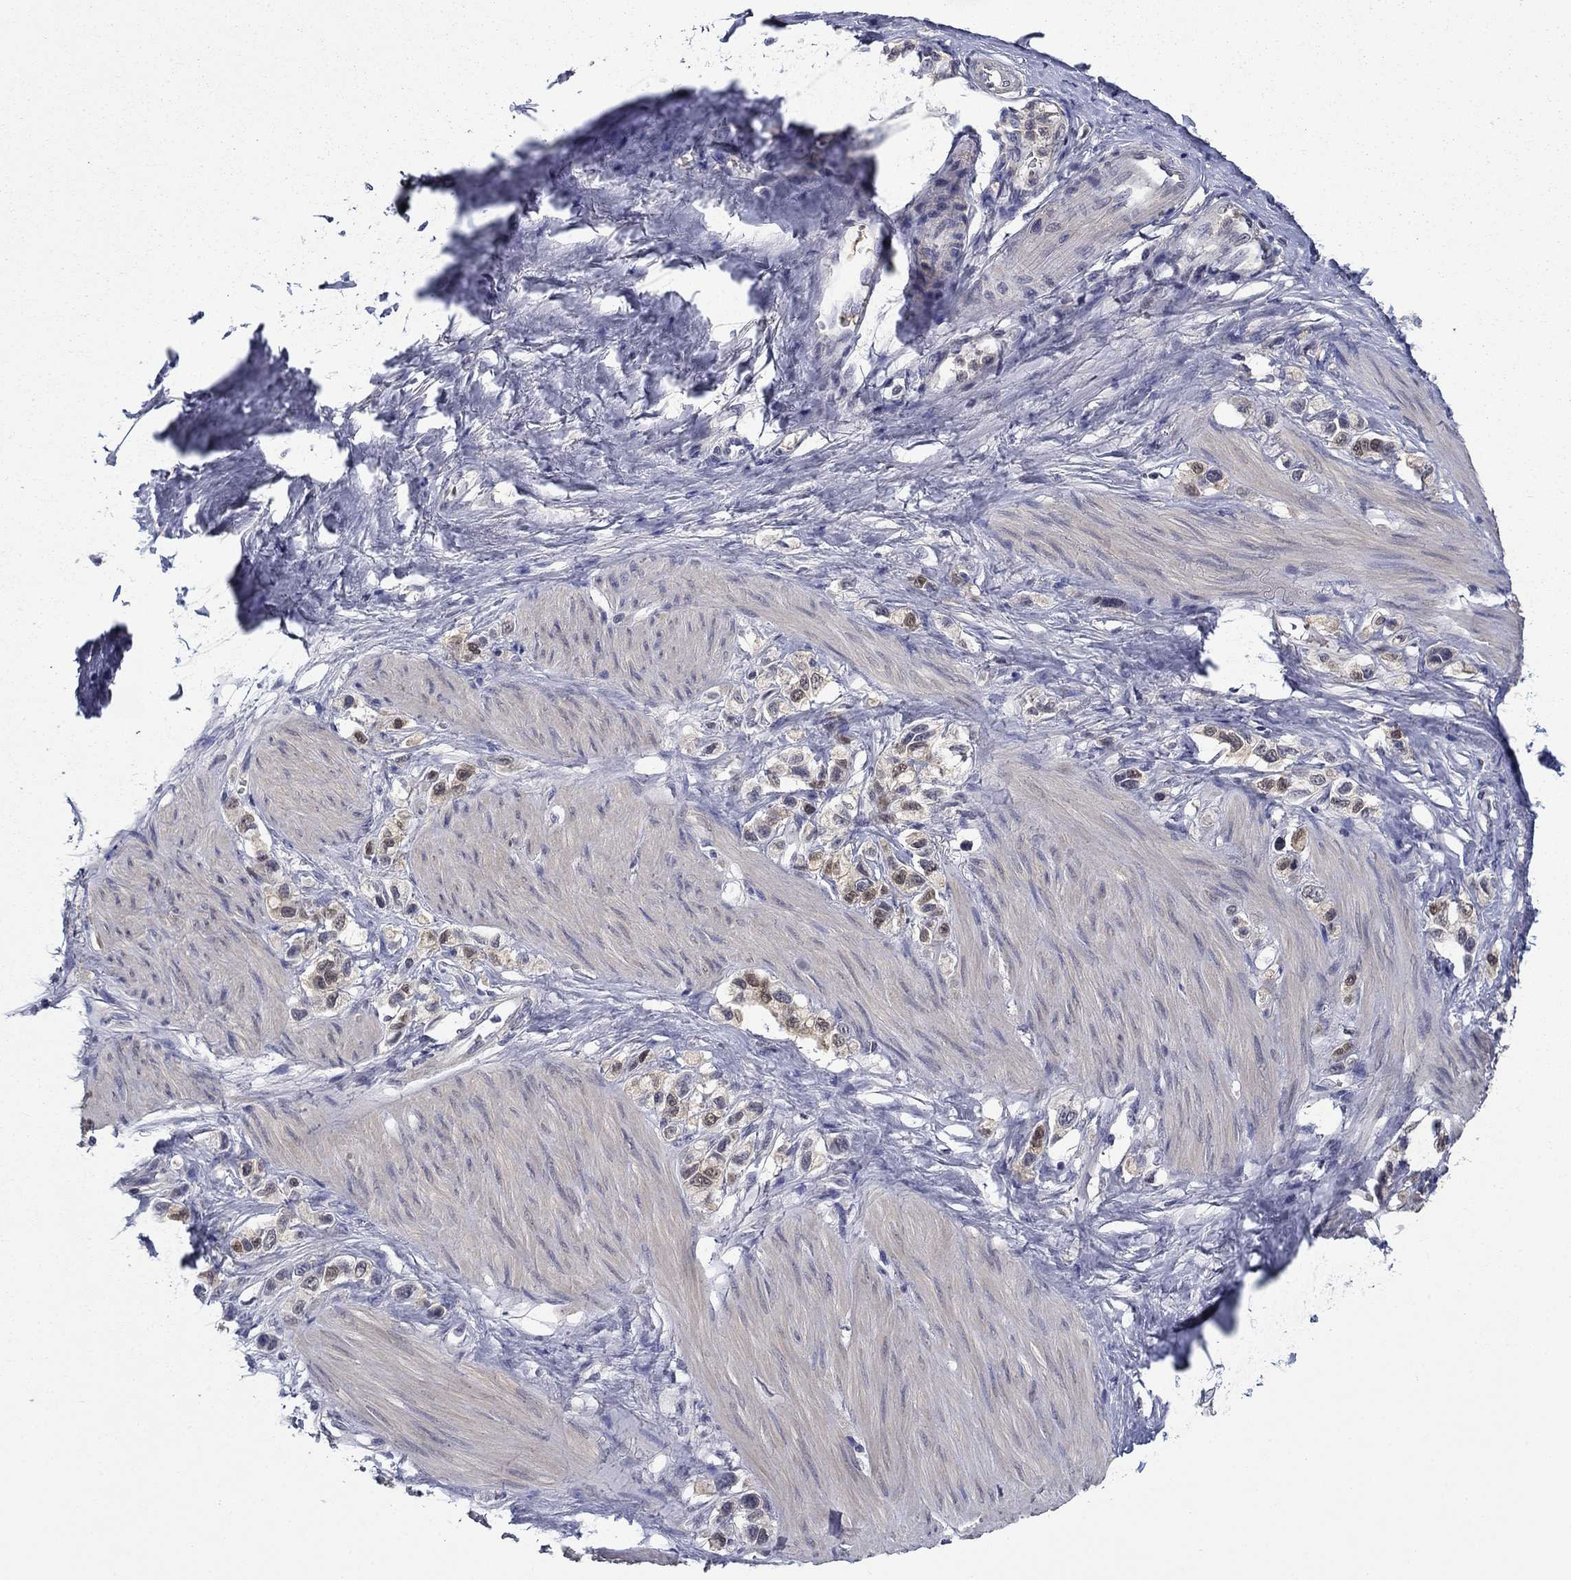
{"staining": {"intensity": "weak", "quantity": "<25%", "location": "cytoplasmic/membranous"}, "tissue": "stomach cancer", "cell_type": "Tumor cells", "image_type": "cancer", "snomed": [{"axis": "morphology", "description": "Normal tissue, NOS"}, {"axis": "morphology", "description": "Adenocarcinoma, NOS"}, {"axis": "morphology", "description": "Adenocarcinoma, High grade"}, {"axis": "topography", "description": "Stomach, upper"}, {"axis": "topography", "description": "Stomach"}], "caption": "Tumor cells are negative for protein expression in human stomach cancer (adenocarcinoma). (Stains: DAB (3,3'-diaminobenzidine) immunohistochemistry with hematoxylin counter stain, Microscopy: brightfield microscopy at high magnification).", "gene": "DDTL", "patient": {"sex": "female", "age": 65}}